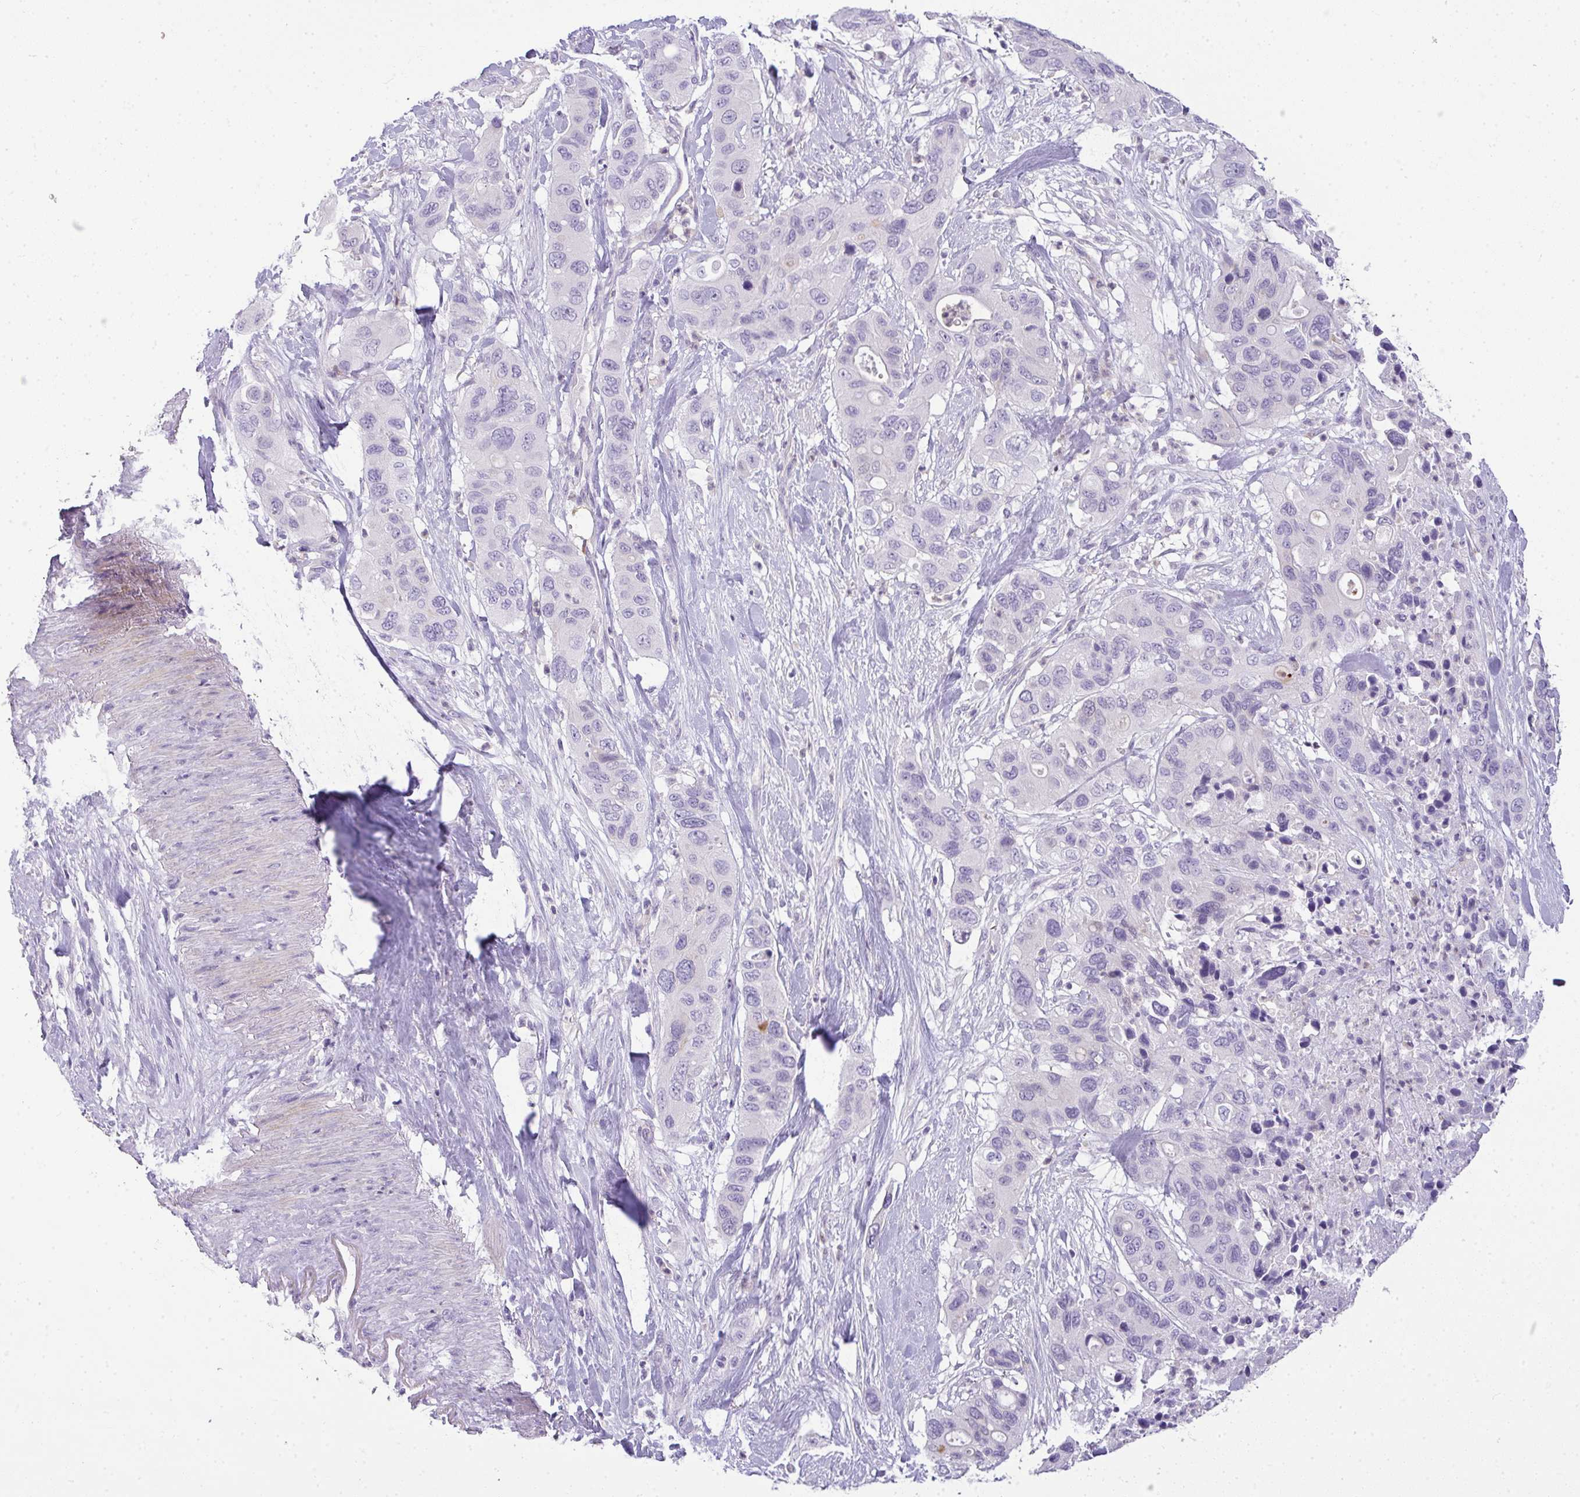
{"staining": {"intensity": "negative", "quantity": "none", "location": "none"}, "tissue": "pancreatic cancer", "cell_type": "Tumor cells", "image_type": "cancer", "snomed": [{"axis": "morphology", "description": "Adenocarcinoma, NOS"}, {"axis": "topography", "description": "Pancreas"}], "caption": "Immunohistochemistry micrograph of human pancreatic cancer stained for a protein (brown), which exhibits no expression in tumor cells. The staining is performed using DAB (3,3'-diaminobenzidine) brown chromogen with nuclei counter-stained in using hematoxylin.", "gene": "LIPE", "patient": {"sex": "female", "age": 71}}